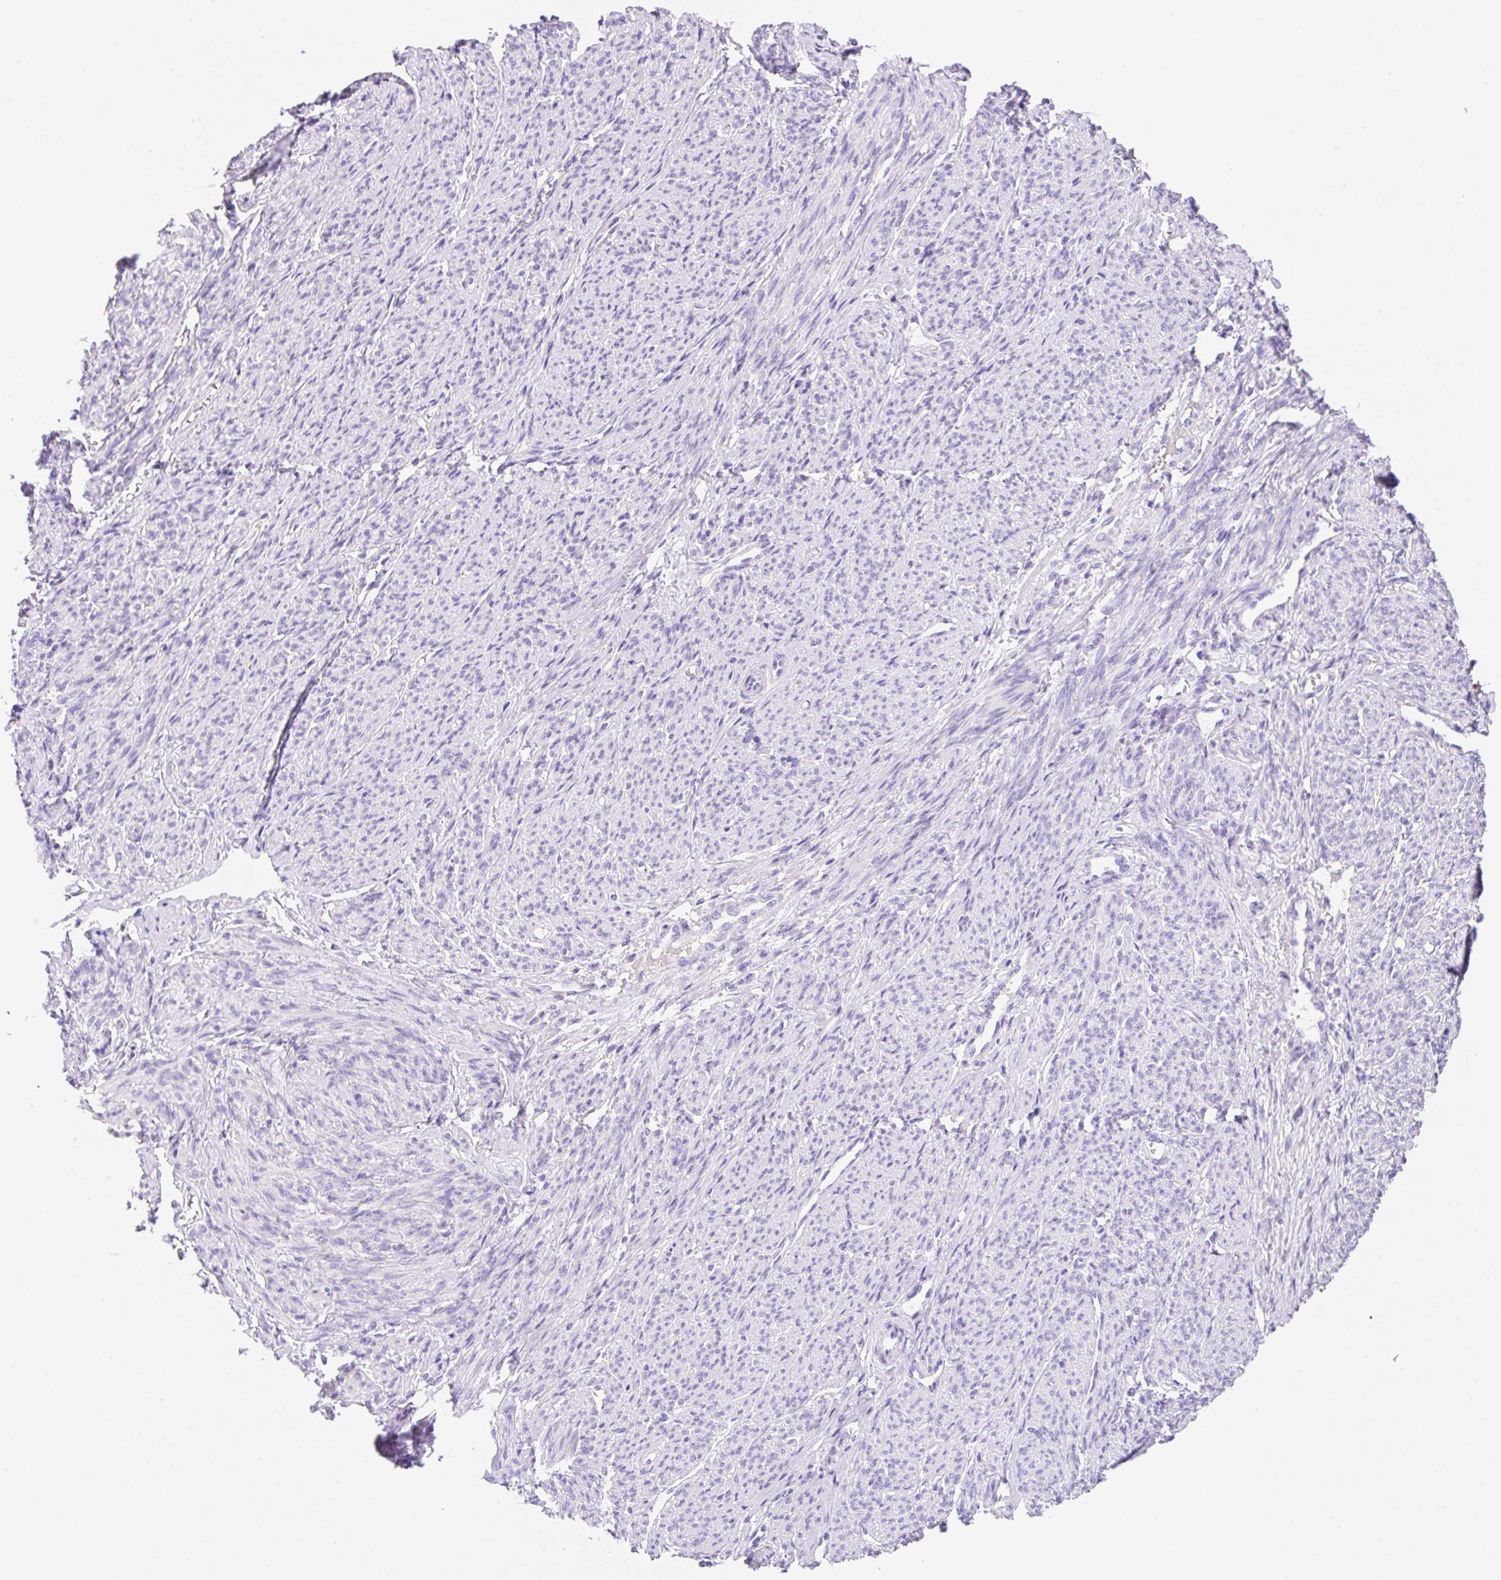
{"staining": {"intensity": "negative", "quantity": "none", "location": "none"}, "tissue": "smooth muscle", "cell_type": "Smooth muscle cells", "image_type": "normal", "snomed": [{"axis": "morphology", "description": "Normal tissue, NOS"}, {"axis": "topography", "description": "Smooth muscle"}], "caption": "Immunohistochemistry (IHC) micrograph of normal smooth muscle: smooth muscle stained with DAB (3,3'-diaminobenzidine) demonstrates no significant protein positivity in smooth muscle cells.", "gene": "KLK8", "patient": {"sex": "female", "age": 65}}